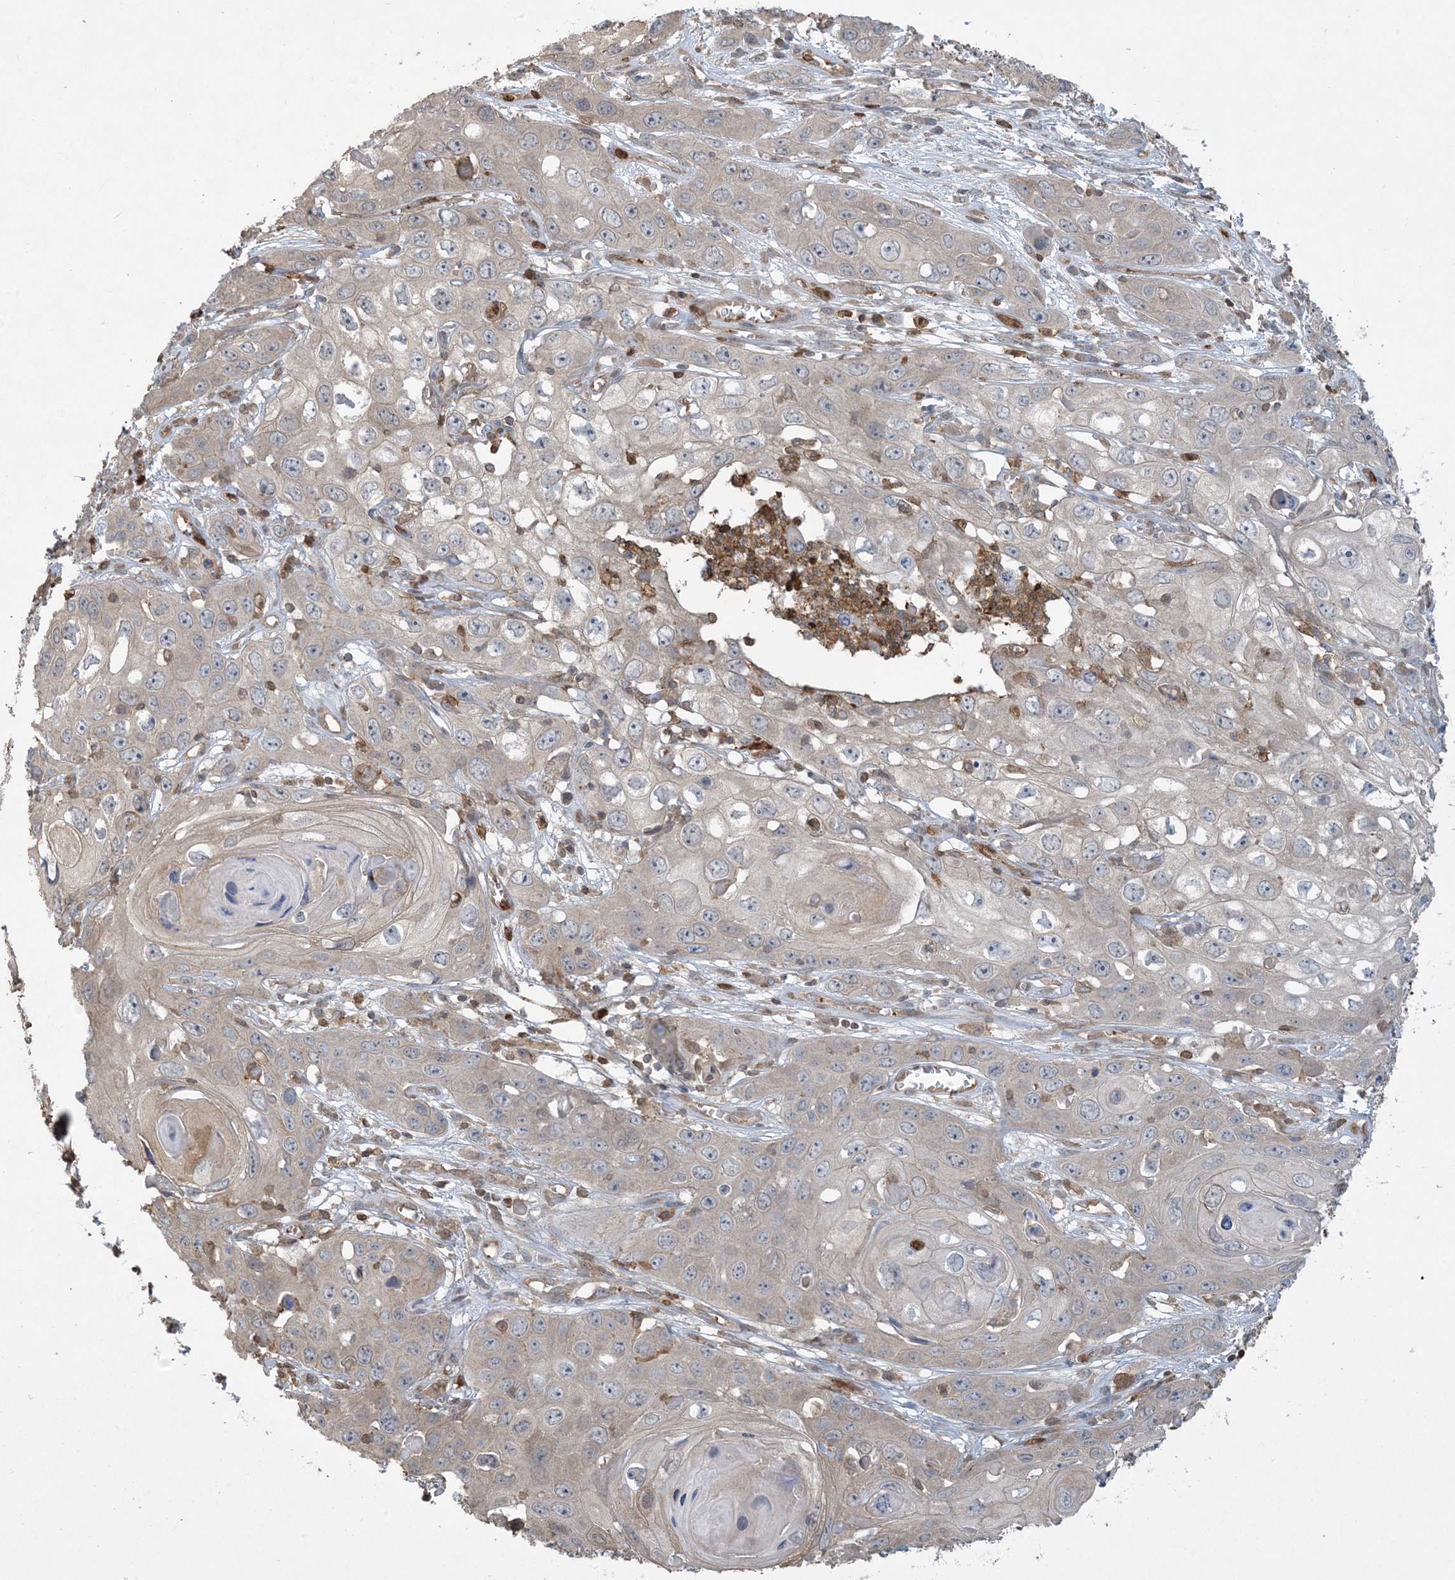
{"staining": {"intensity": "negative", "quantity": "none", "location": "none"}, "tissue": "skin cancer", "cell_type": "Tumor cells", "image_type": "cancer", "snomed": [{"axis": "morphology", "description": "Squamous cell carcinoma, NOS"}, {"axis": "topography", "description": "Skin"}], "caption": "Immunohistochemistry image of skin cancer stained for a protein (brown), which shows no expression in tumor cells.", "gene": "TMSB4X", "patient": {"sex": "male", "age": 55}}